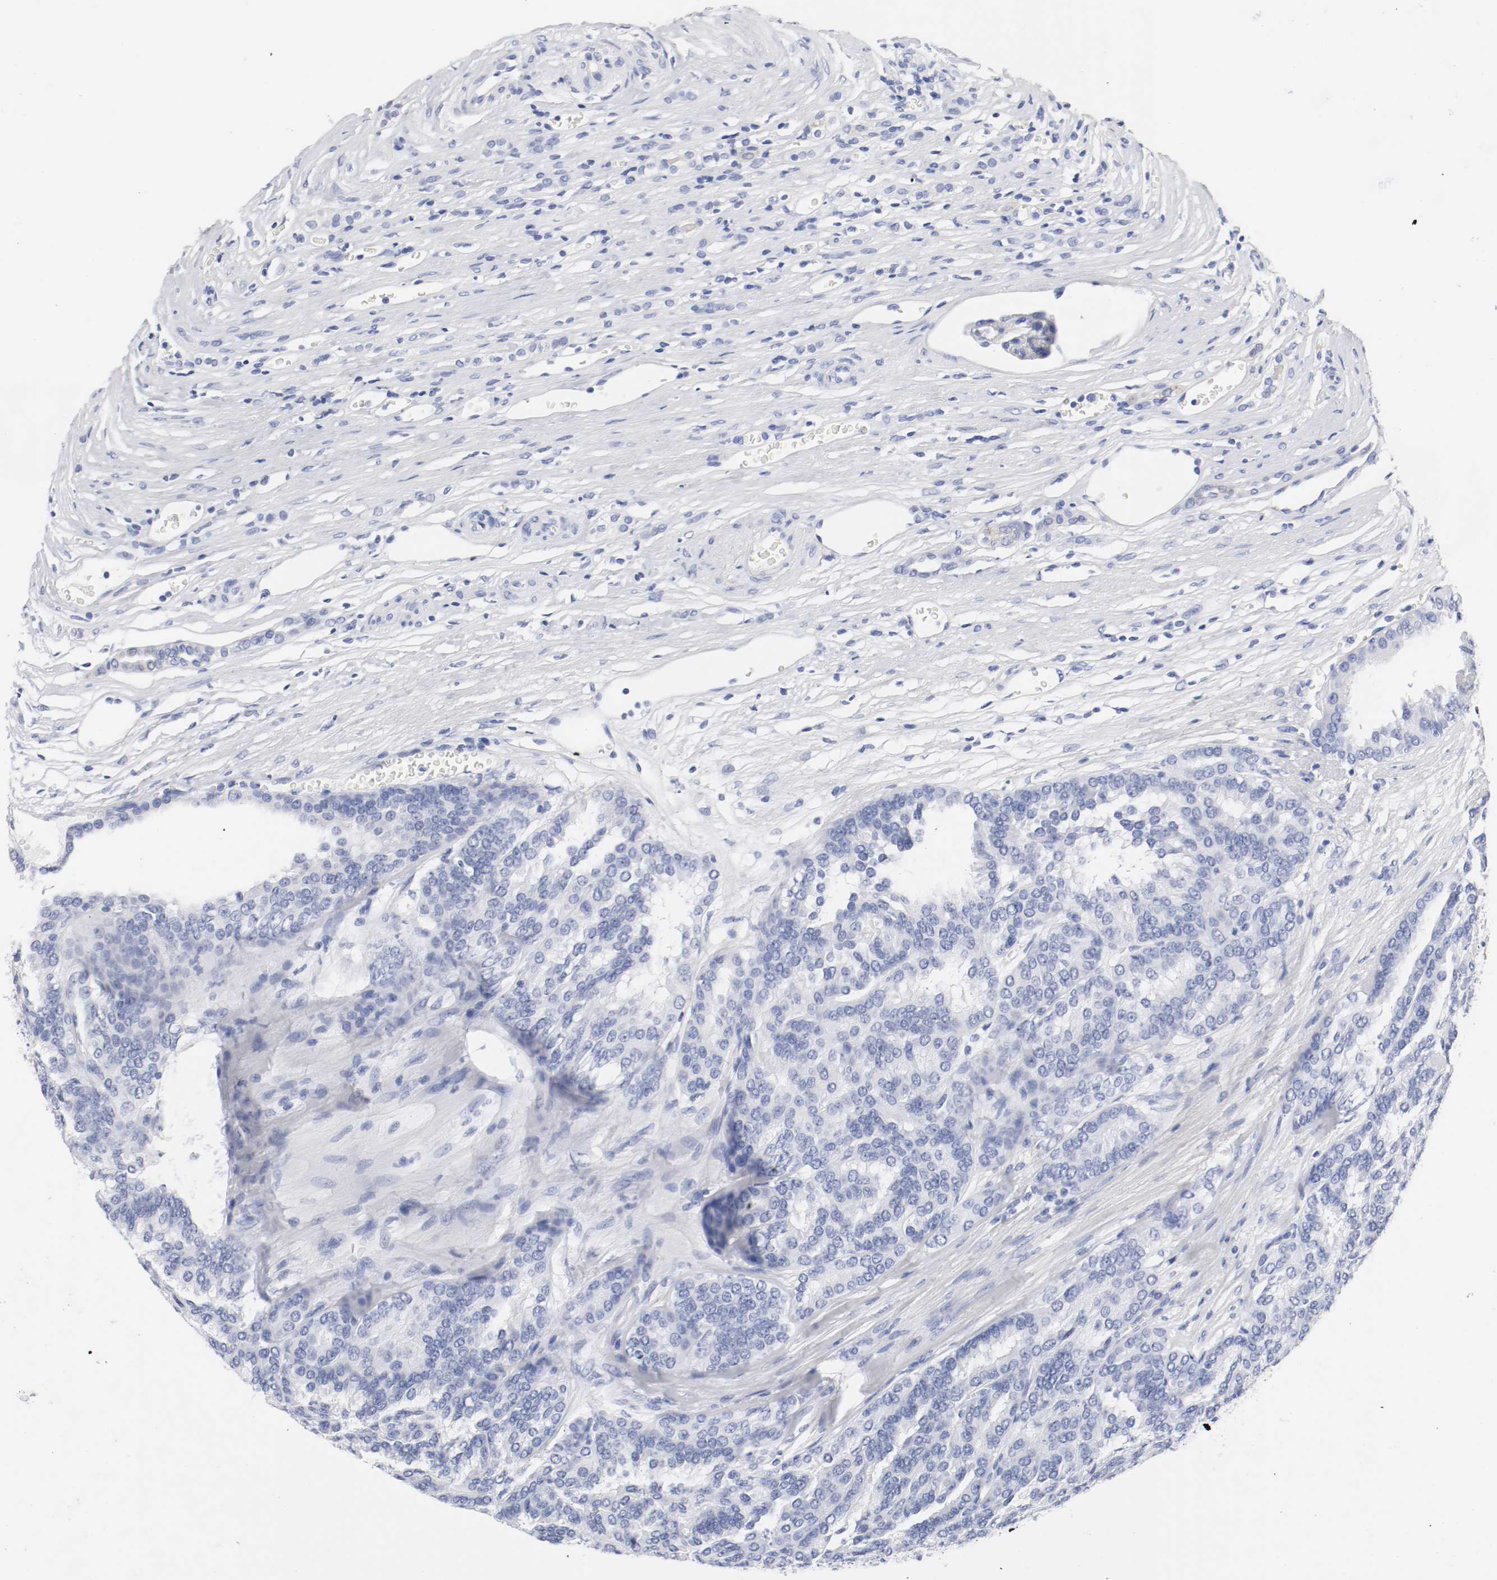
{"staining": {"intensity": "negative", "quantity": "none", "location": "none"}, "tissue": "renal cancer", "cell_type": "Tumor cells", "image_type": "cancer", "snomed": [{"axis": "morphology", "description": "Adenocarcinoma, NOS"}, {"axis": "topography", "description": "Kidney"}], "caption": "Protein analysis of renal adenocarcinoma exhibits no significant expression in tumor cells.", "gene": "GAD1", "patient": {"sex": "male", "age": 46}}